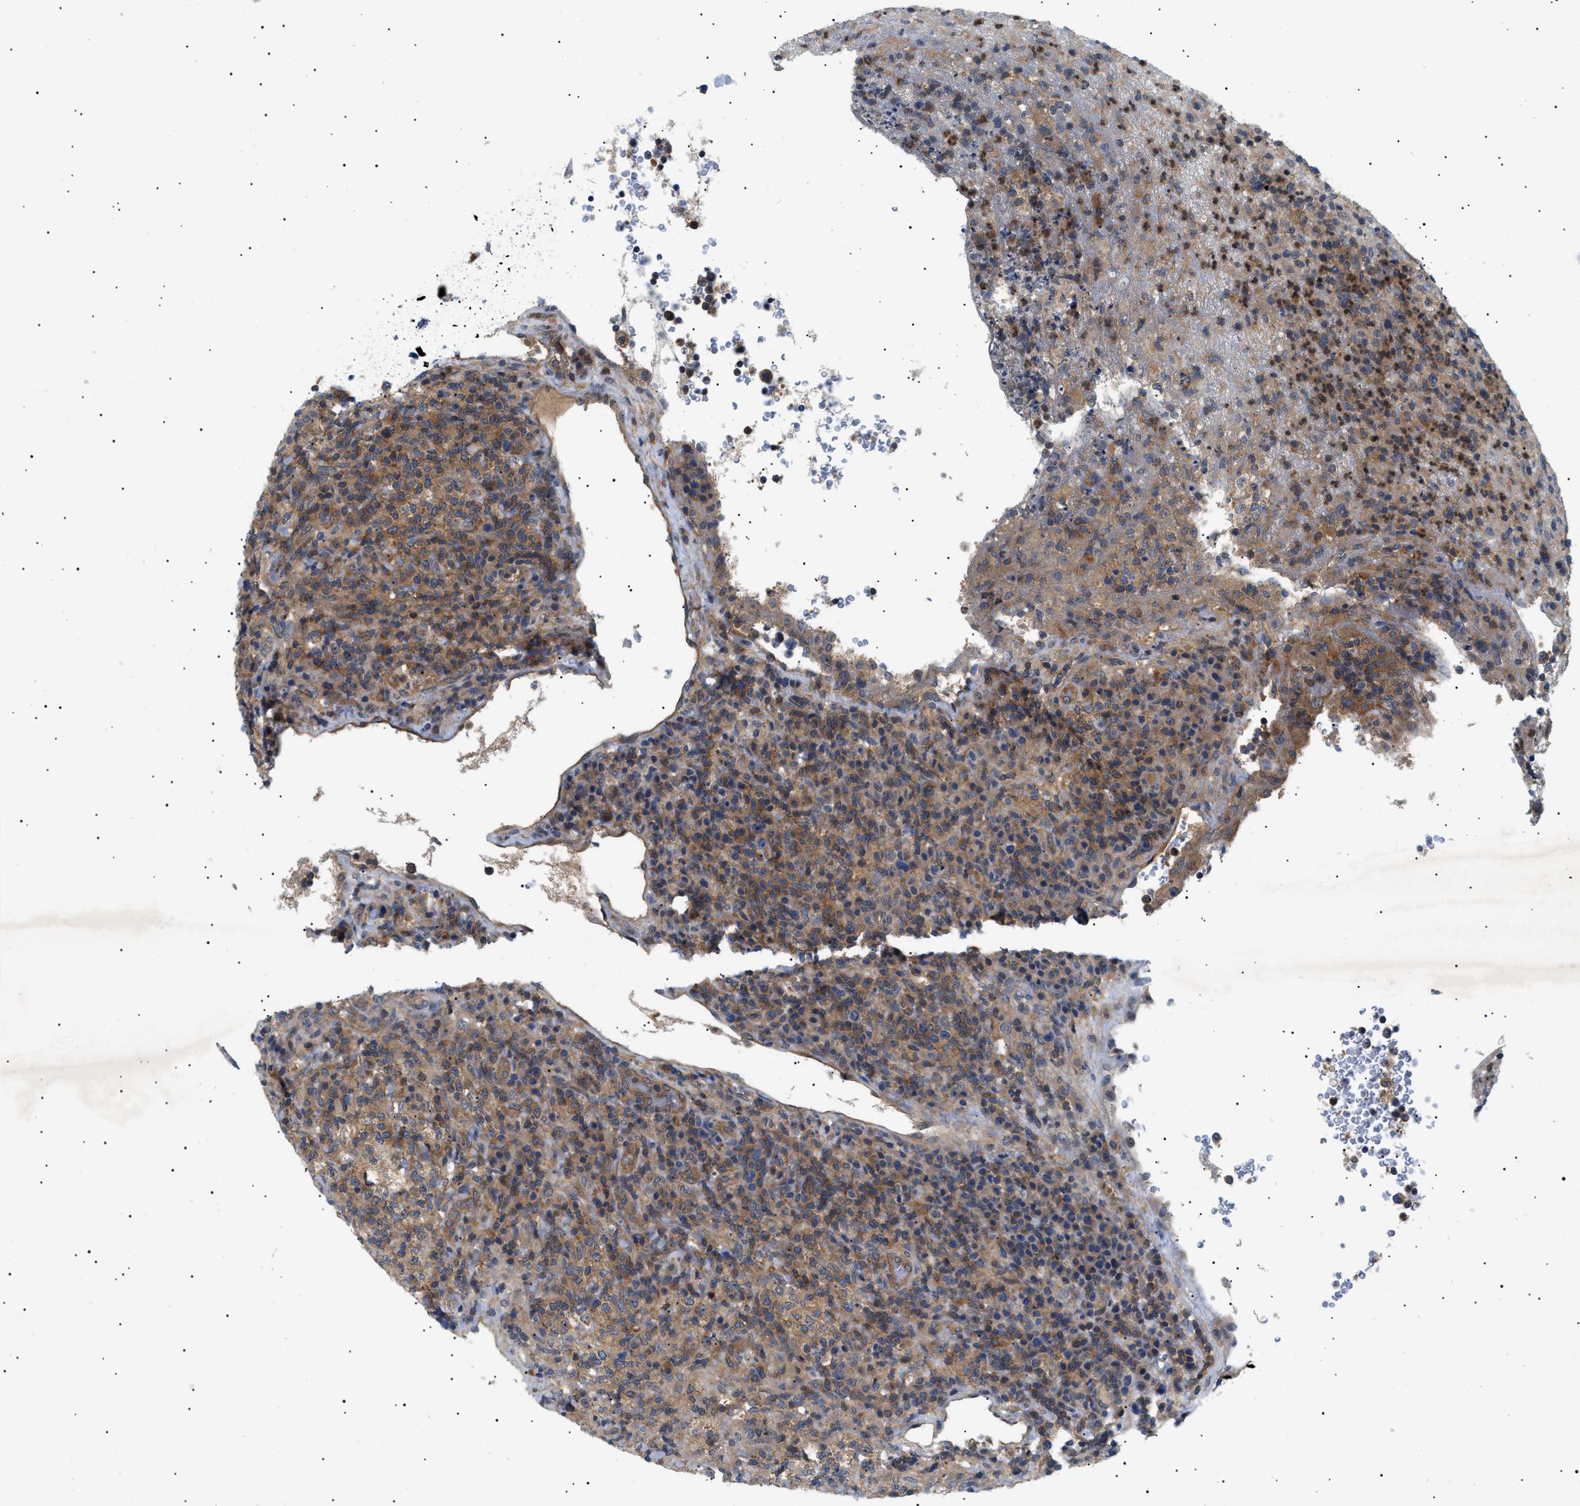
{"staining": {"intensity": "moderate", "quantity": ">75%", "location": "cytoplasmic/membranous"}, "tissue": "lymphoma", "cell_type": "Tumor cells", "image_type": "cancer", "snomed": [{"axis": "morphology", "description": "Malignant lymphoma, non-Hodgkin's type, High grade"}, {"axis": "topography", "description": "Lymph node"}], "caption": "Protein expression by IHC exhibits moderate cytoplasmic/membranous staining in about >75% of tumor cells in high-grade malignant lymphoma, non-Hodgkin's type.", "gene": "RIPK1", "patient": {"sex": "female", "age": 76}}